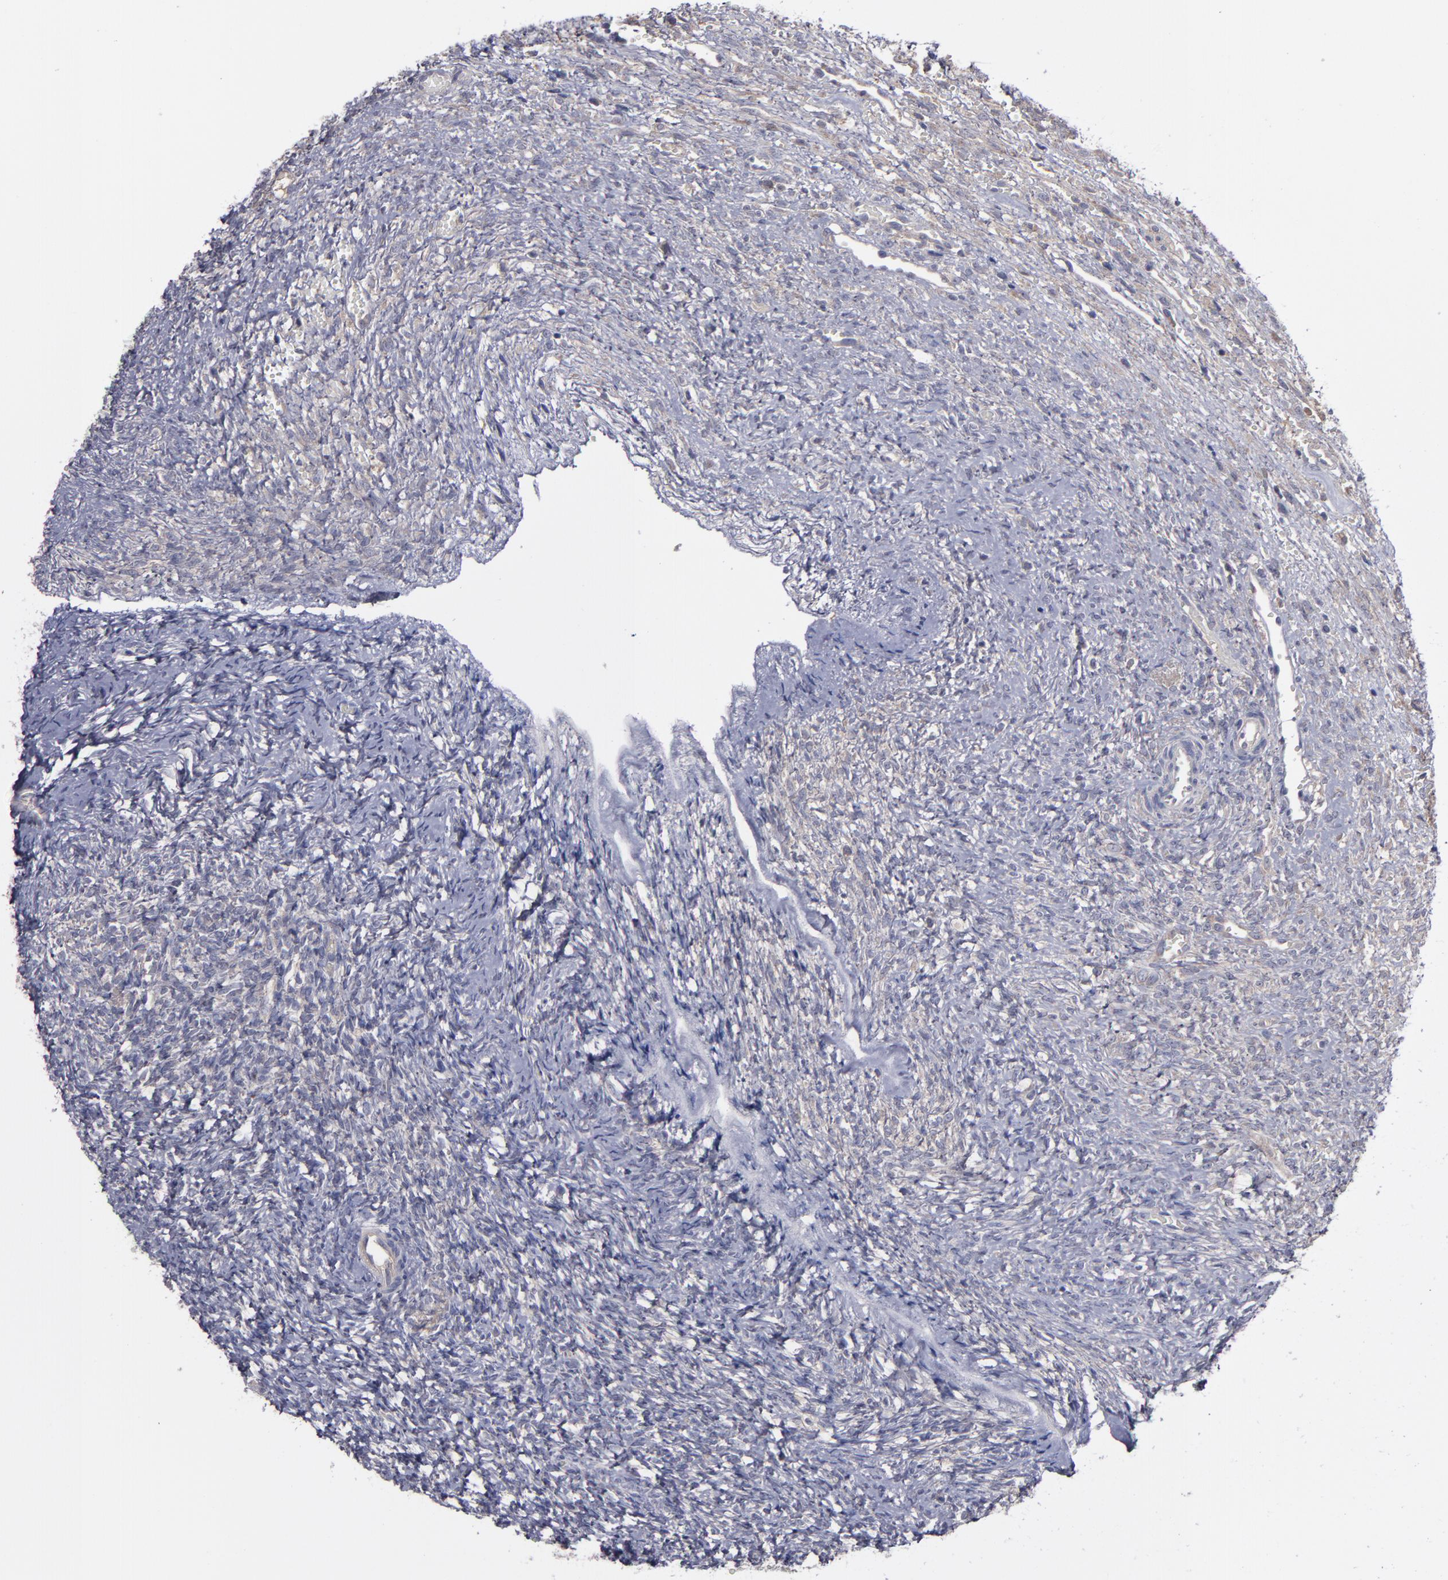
{"staining": {"intensity": "negative", "quantity": "none", "location": "none"}, "tissue": "ovary", "cell_type": "Ovarian stroma cells", "image_type": "normal", "snomed": [{"axis": "morphology", "description": "Normal tissue, NOS"}, {"axis": "topography", "description": "Ovary"}], "caption": "Ovary stained for a protein using immunohistochemistry (IHC) shows no positivity ovarian stroma cells.", "gene": "MMP11", "patient": {"sex": "female", "age": 56}}